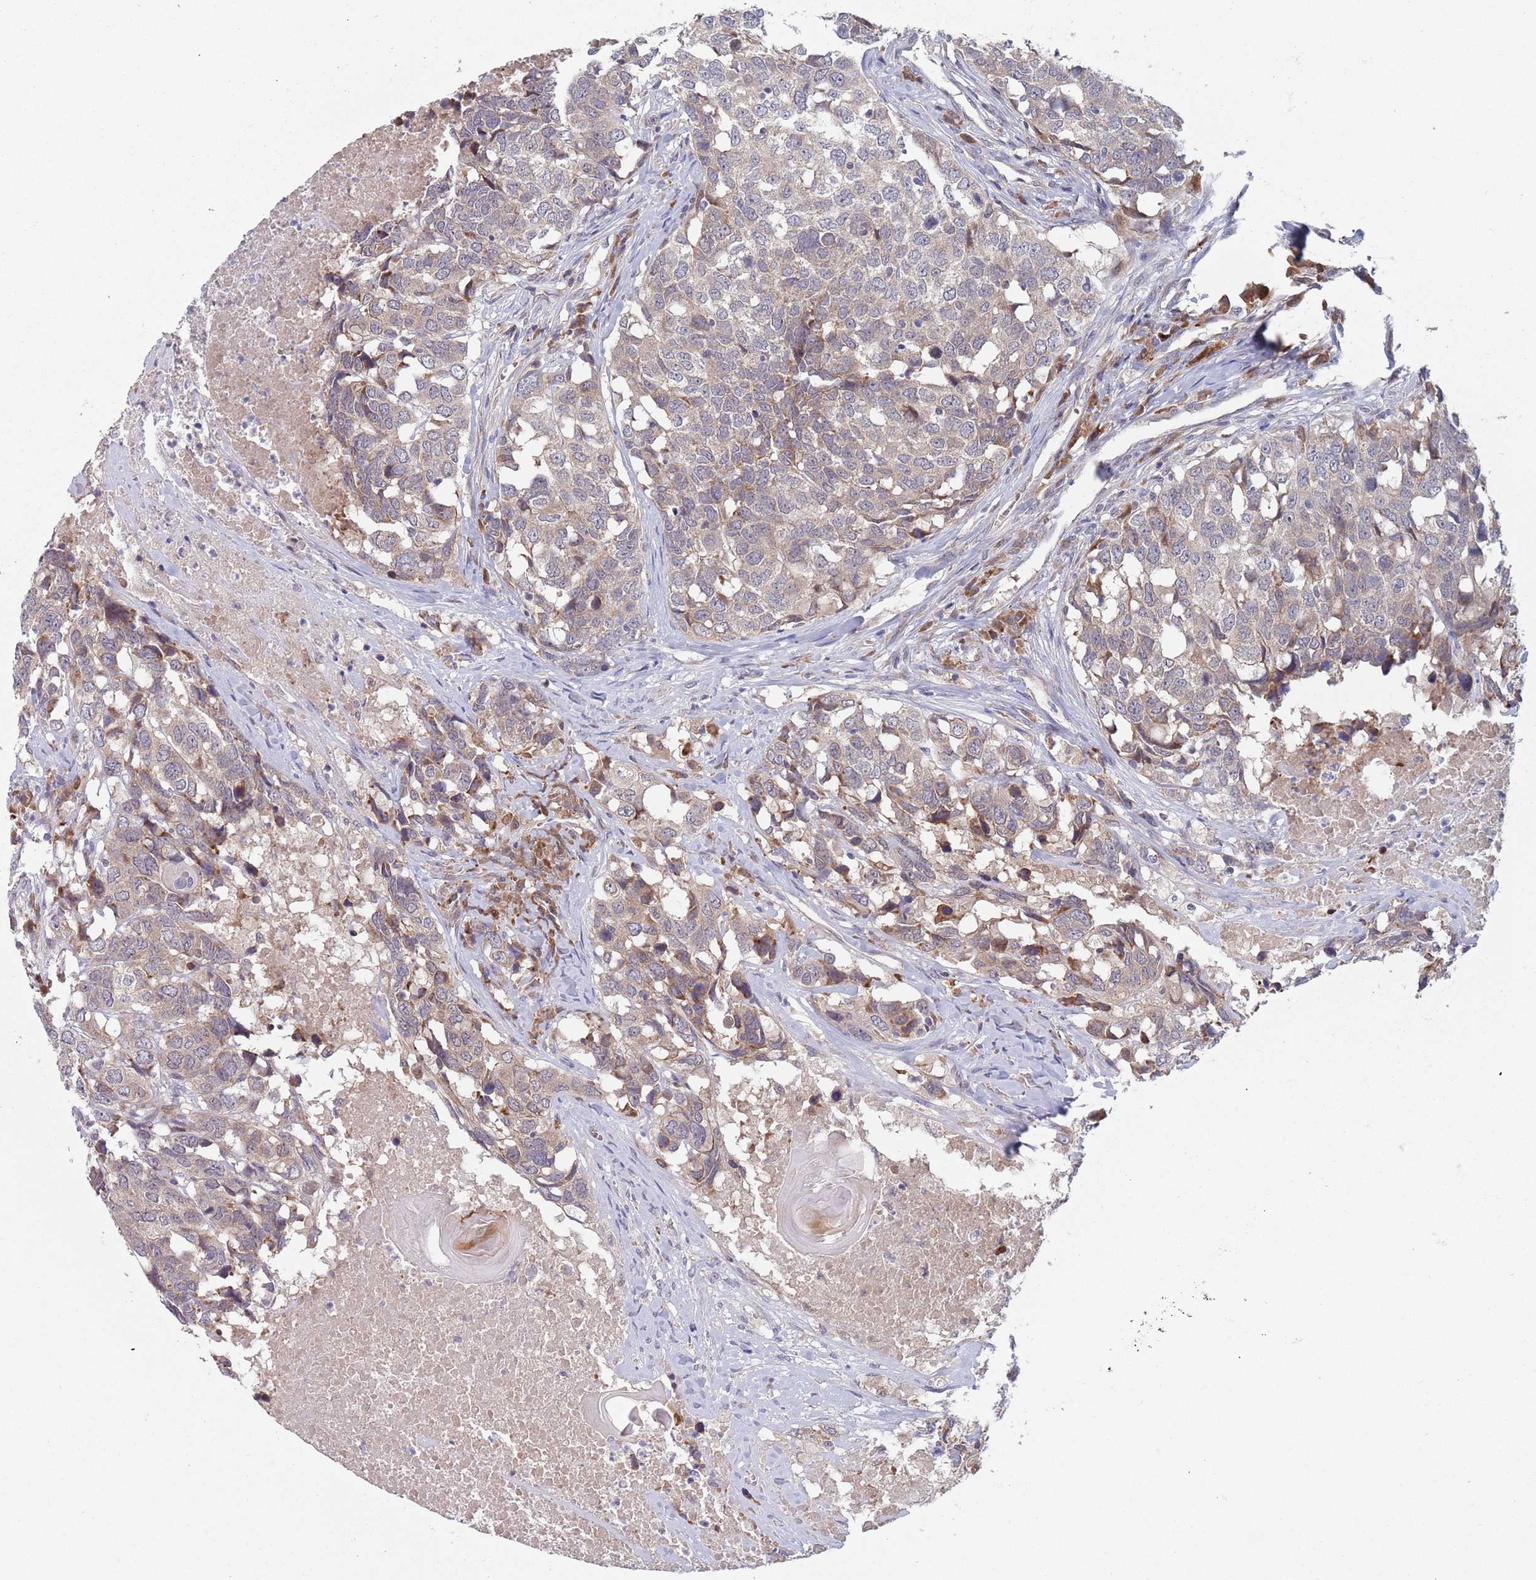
{"staining": {"intensity": "weak", "quantity": "<25%", "location": "cytoplasmic/membranous"}, "tissue": "head and neck cancer", "cell_type": "Tumor cells", "image_type": "cancer", "snomed": [{"axis": "morphology", "description": "Squamous cell carcinoma, NOS"}, {"axis": "topography", "description": "Head-Neck"}], "caption": "IHC micrograph of human head and neck cancer stained for a protein (brown), which reveals no positivity in tumor cells.", "gene": "ZNF140", "patient": {"sex": "male", "age": 66}}